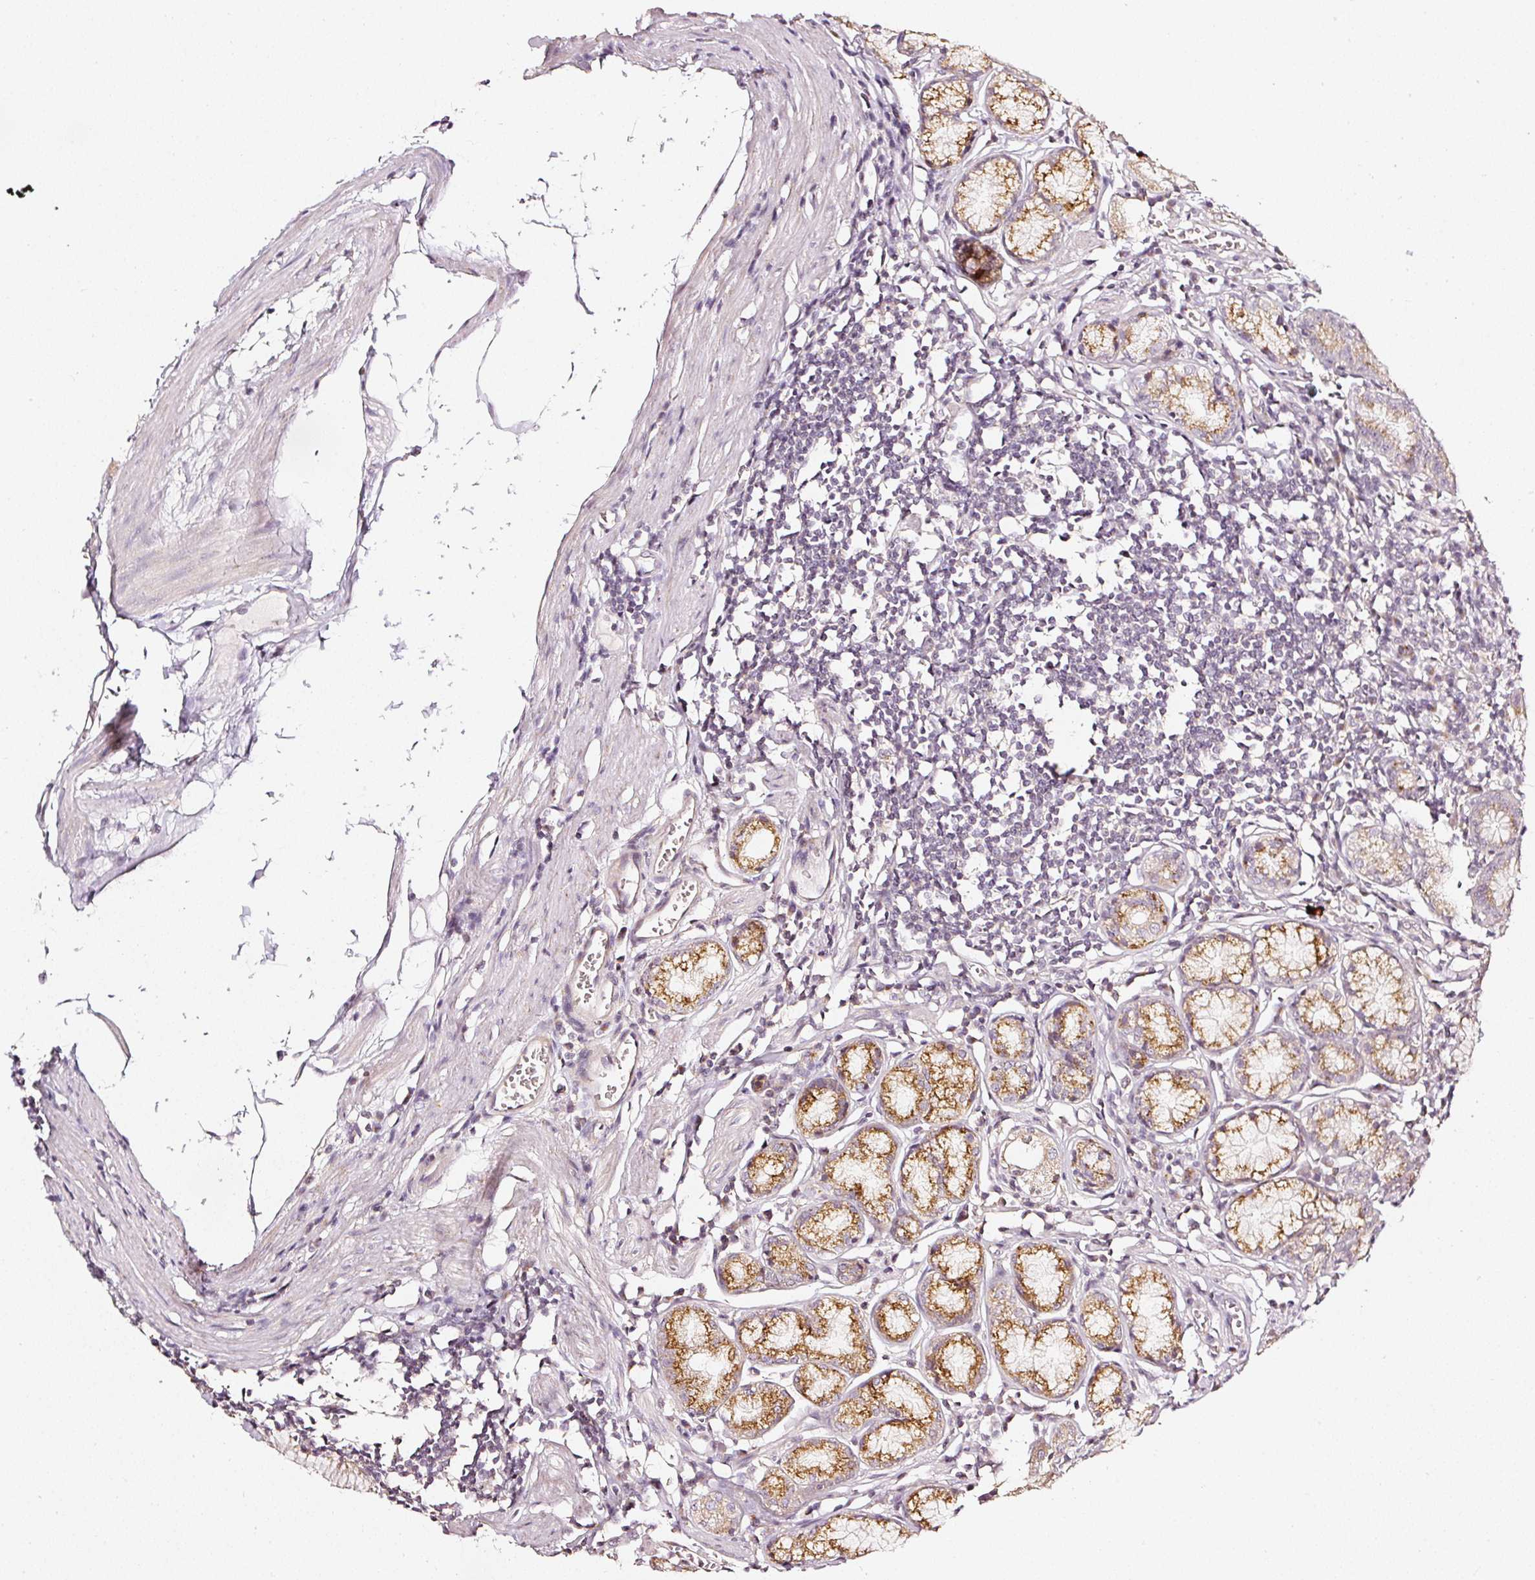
{"staining": {"intensity": "strong", "quantity": "25%-75%", "location": "cytoplasmic/membranous"}, "tissue": "stomach", "cell_type": "Glandular cells", "image_type": "normal", "snomed": [{"axis": "morphology", "description": "Normal tissue, NOS"}, {"axis": "topography", "description": "Stomach"}], "caption": "IHC (DAB) staining of normal human stomach displays strong cytoplasmic/membranous protein positivity in about 25%-75% of glandular cells.", "gene": "NTRK1", "patient": {"sex": "male", "age": 55}}